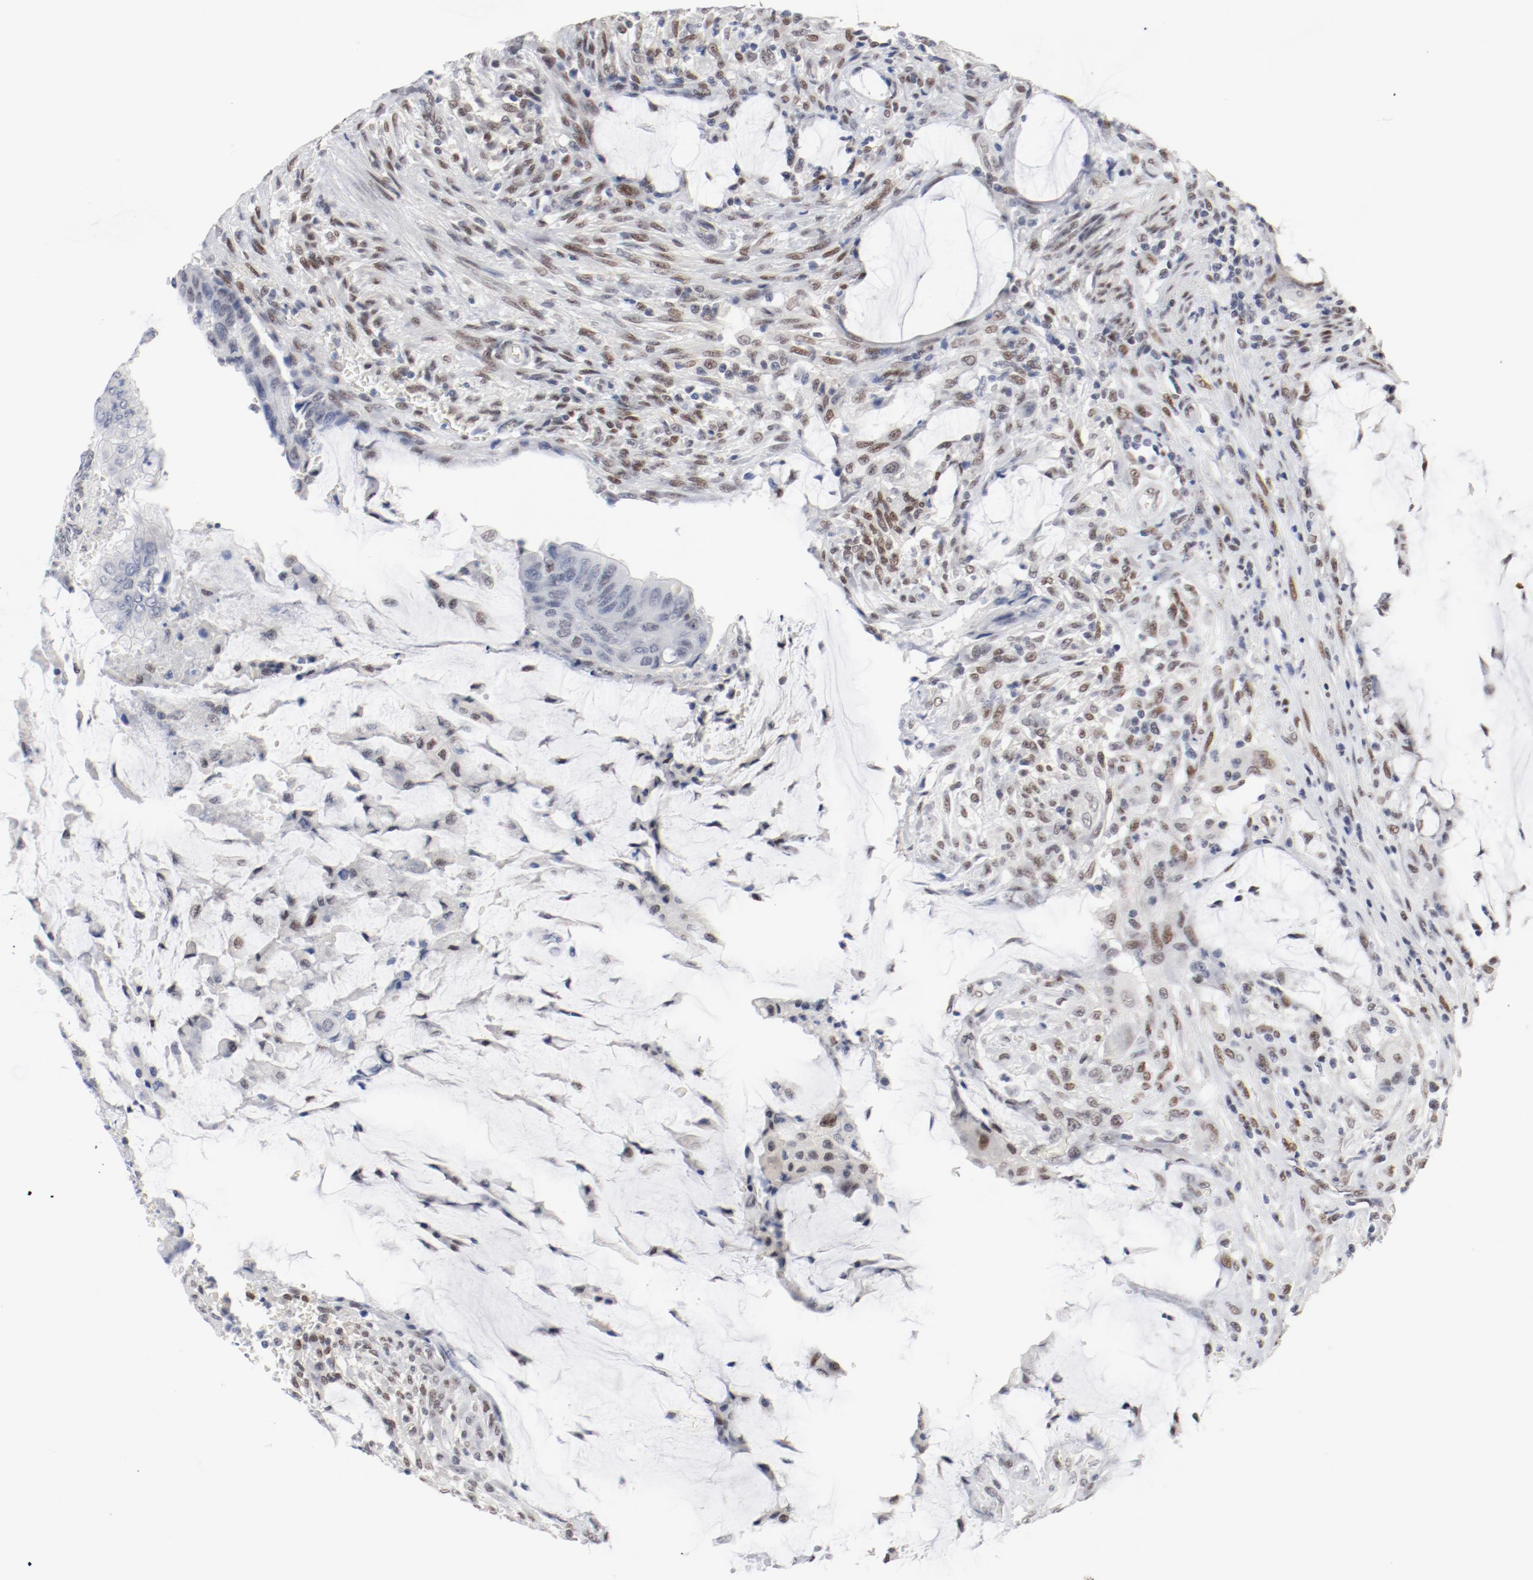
{"staining": {"intensity": "negative", "quantity": "none", "location": "none"}, "tissue": "colorectal cancer", "cell_type": "Tumor cells", "image_type": "cancer", "snomed": [{"axis": "morphology", "description": "Normal tissue, NOS"}, {"axis": "morphology", "description": "Adenocarcinoma, NOS"}, {"axis": "topography", "description": "Rectum"}], "caption": "Micrograph shows no significant protein expression in tumor cells of colorectal cancer (adenocarcinoma).", "gene": "ARNT", "patient": {"sex": "male", "age": 92}}